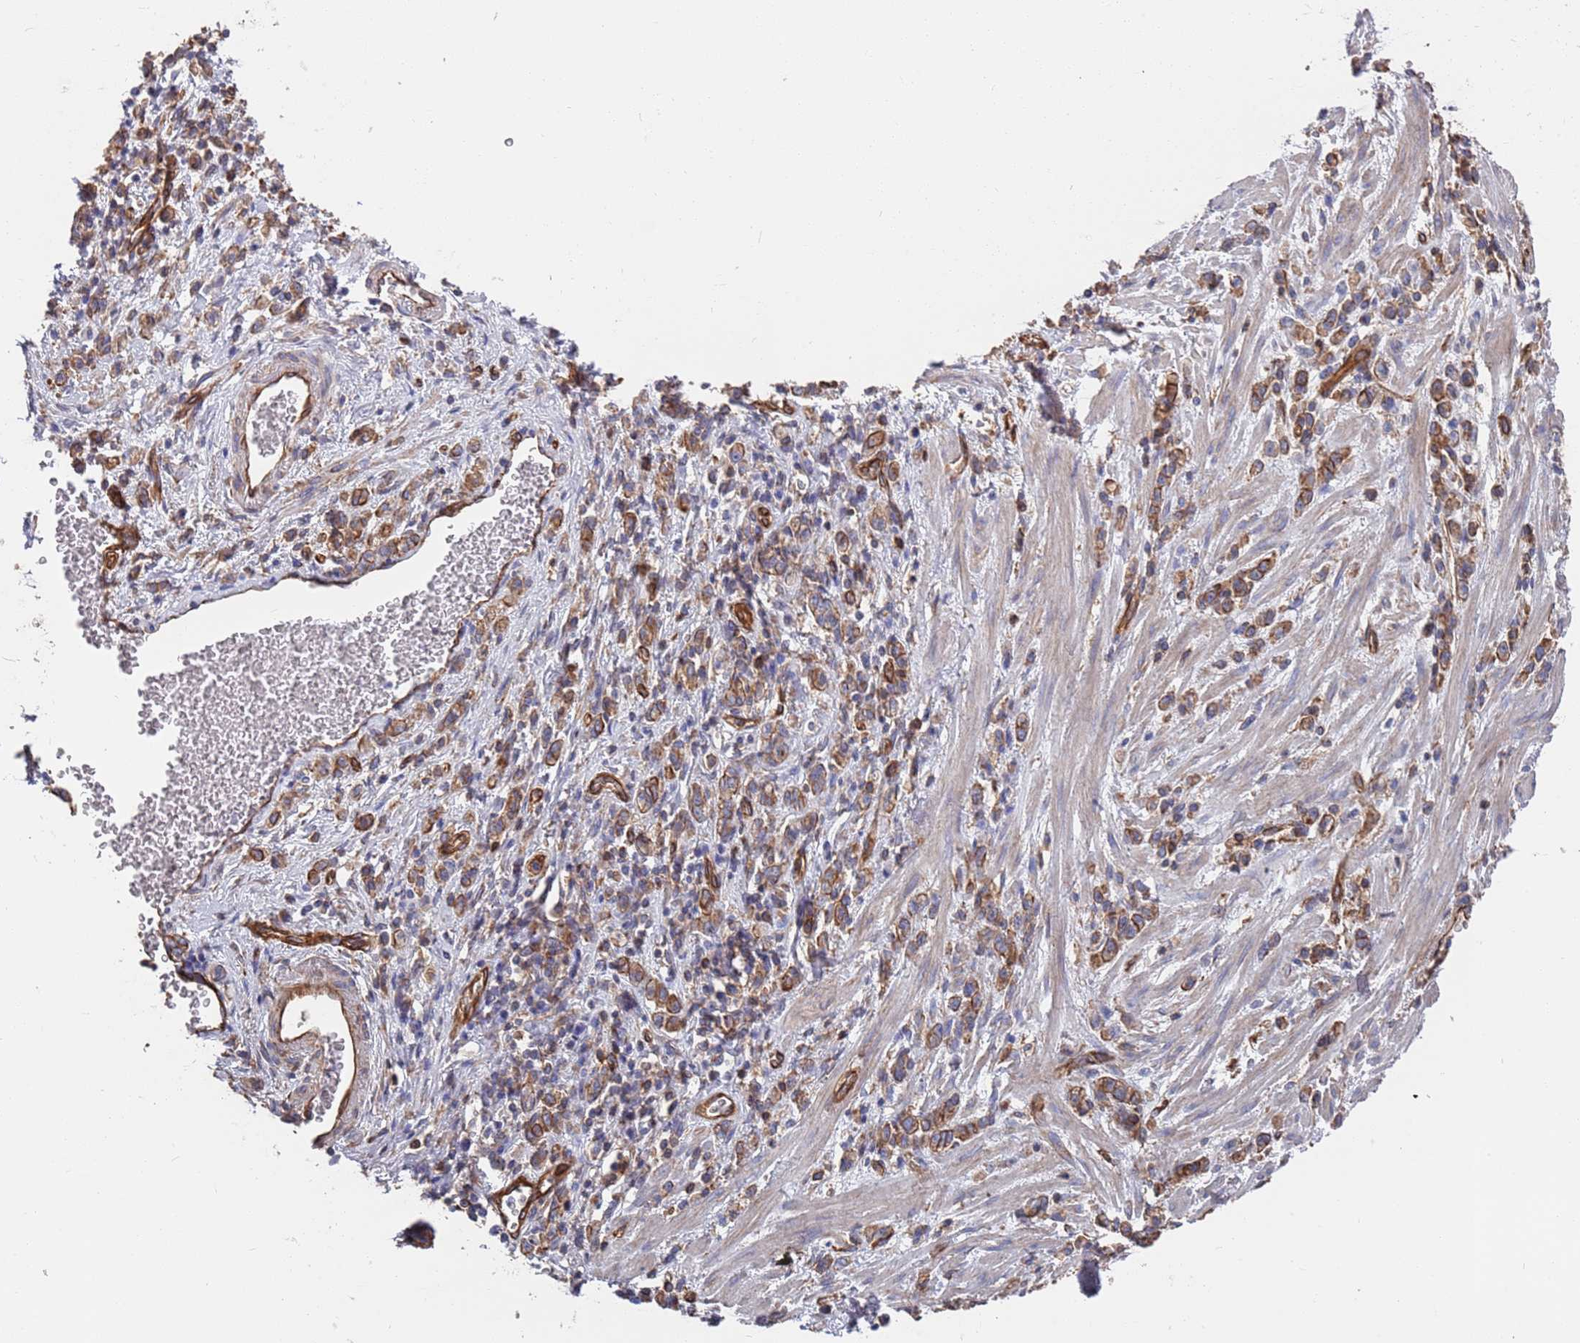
{"staining": {"intensity": "moderate", "quantity": ">75%", "location": "cytoplasmic/membranous"}, "tissue": "stomach cancer", "cell_type": "Tumor cells", "image_type": "cancer", "snomed": [{"axis": "morphology", "description": "Adenocarcinoma, NOS"}, {"axis": "topography", "description": "Stomach"}], "caption": "A photomicrograph showing moderate cytoplasmic/membranous staining in about >75% of tumor cells in stomach cancer, as visualized by brown immunohistochemical staining.", "gene": "JAKMIP2", "patient": {"sex": "male", "age": 77}}